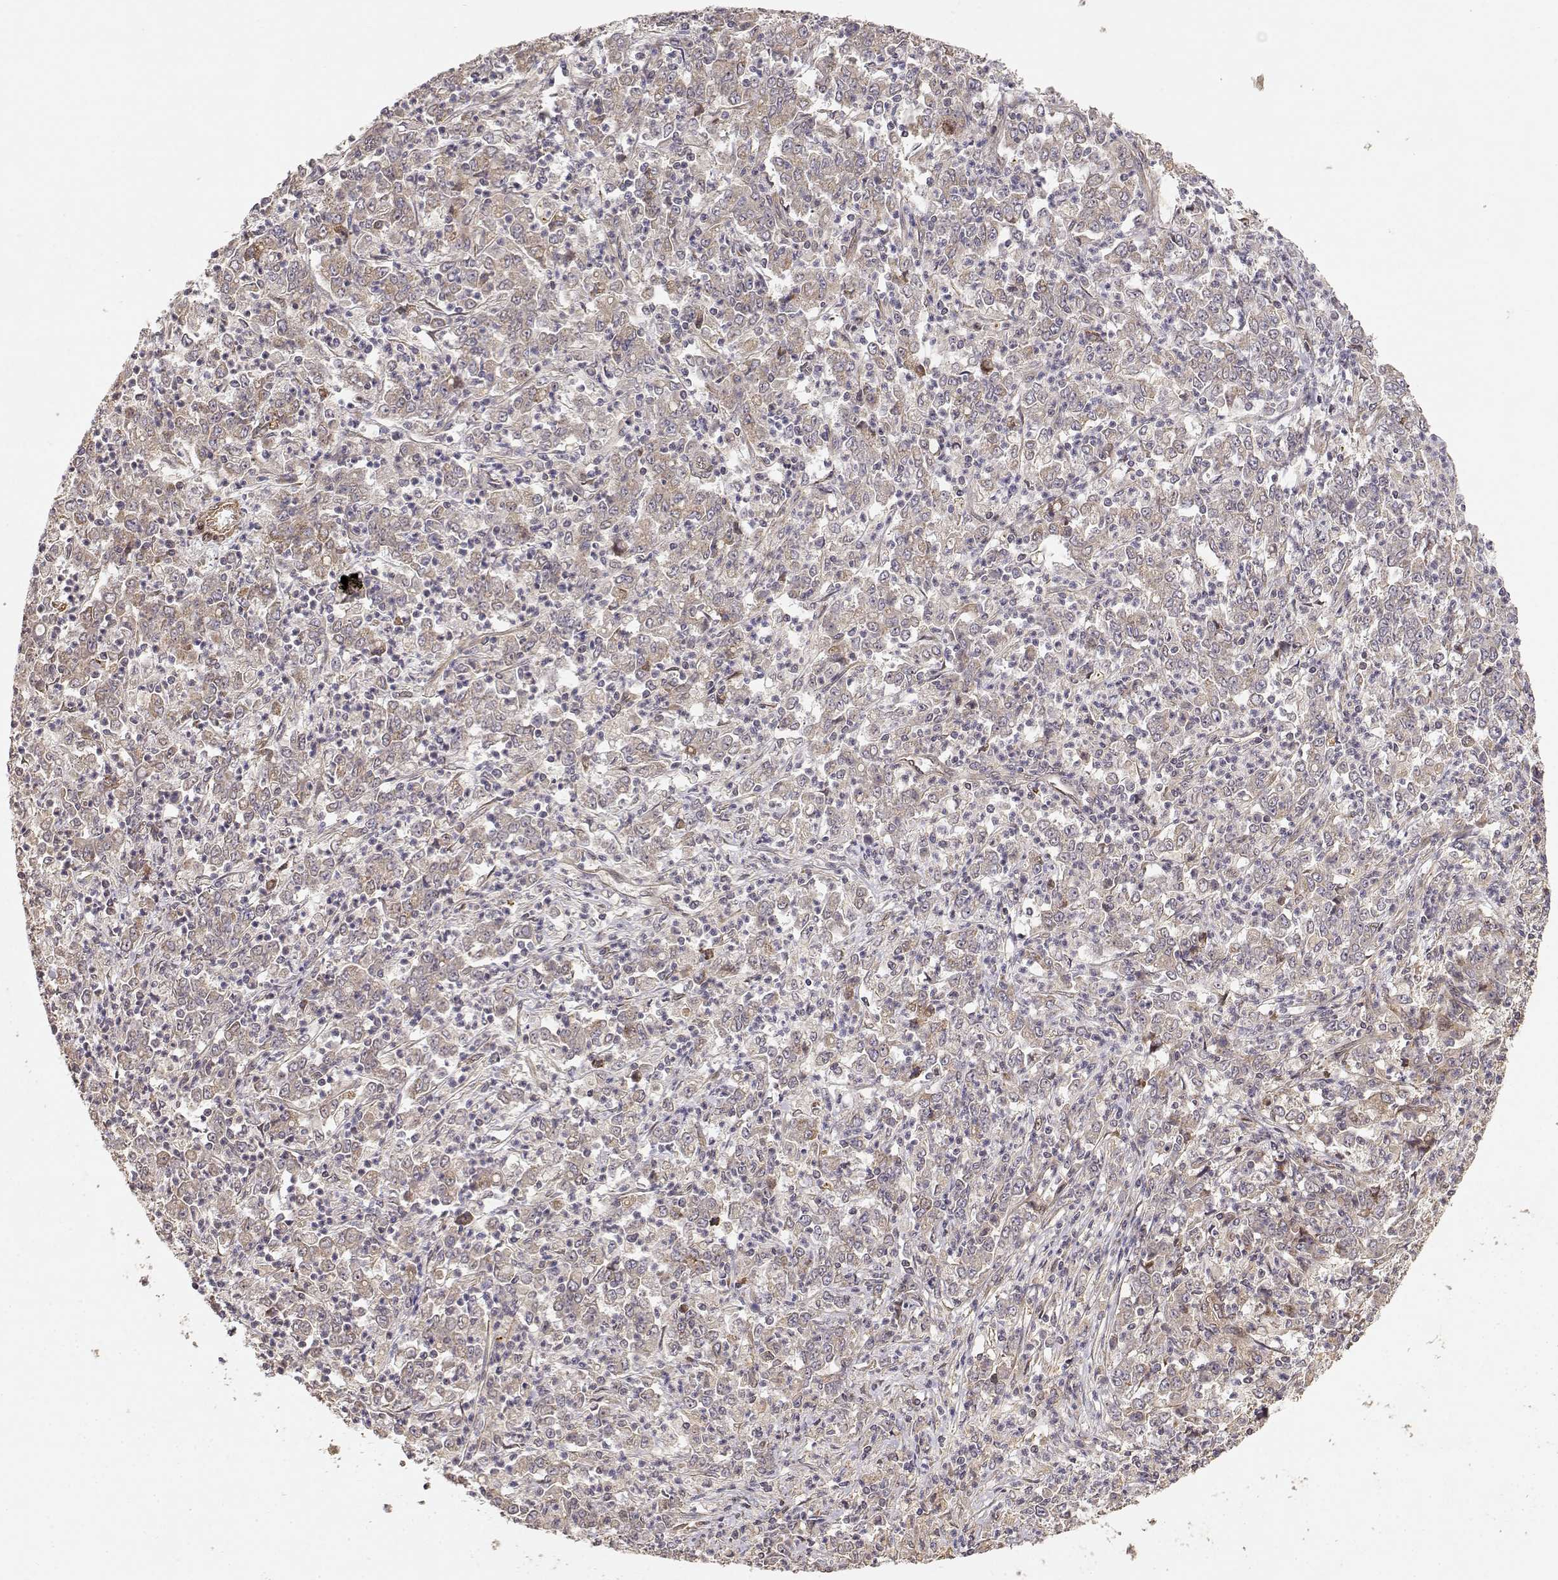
{"staining": {"intensity": "weak", "quantity": ">75%", "location": "cytoplasmic/membranous"}, "tissue": "stomach cancer", "cell_type": "Tumor cells", "image_type": "cancer", "snomed": [{"axis": "morphology", "description": "Adenocarcinoma, NOS"}, {"axis": "topography", "description": "Stomach, lower"}], "caption": "Tumor cells exhibit low levels of weak cytoplasmic/membranous positivity in about >75% of cells in stomach cancer.", "gene": "PICK1", "patient": {"sex": "female", "age": 71}}